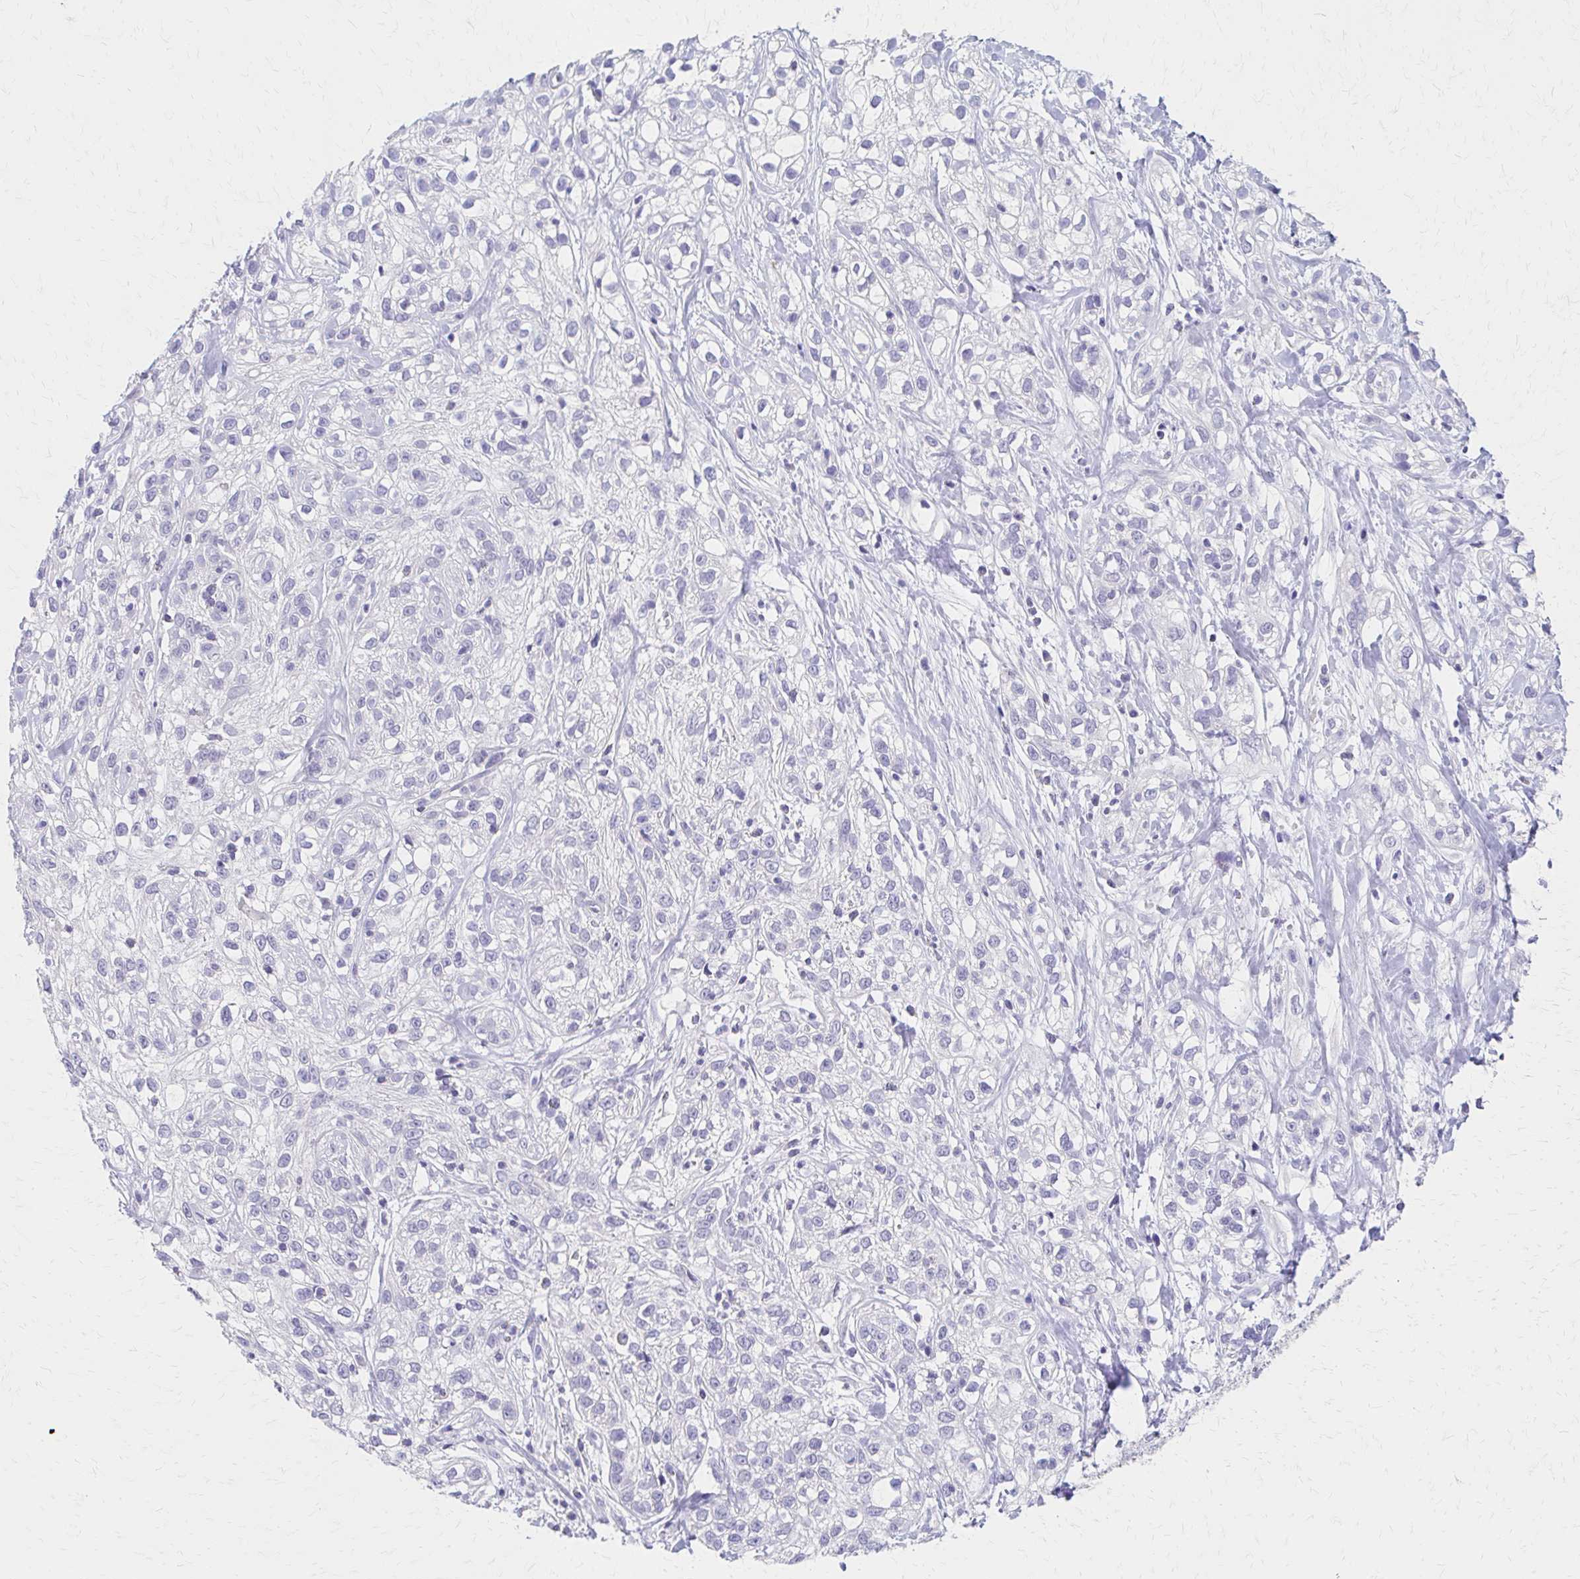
{"staining": {"intensity": "negative", "quantity": "none", "location": "none"}, "tissue": "skin cancer", "cell_type": "Tumor cells", "image_type": "cancer", "snomed": [{"axis": "morphology", "description": "Squamous cell carcinoma, NOS"}, {"axis": "topography", "description": "Skin"}], "caption": "A micrograph of human squamous cell carcinoma (skin) is negative for staining in tumor cells.", "gene": "AZGP1", "patient": {"sex": "male", "age": 82}}